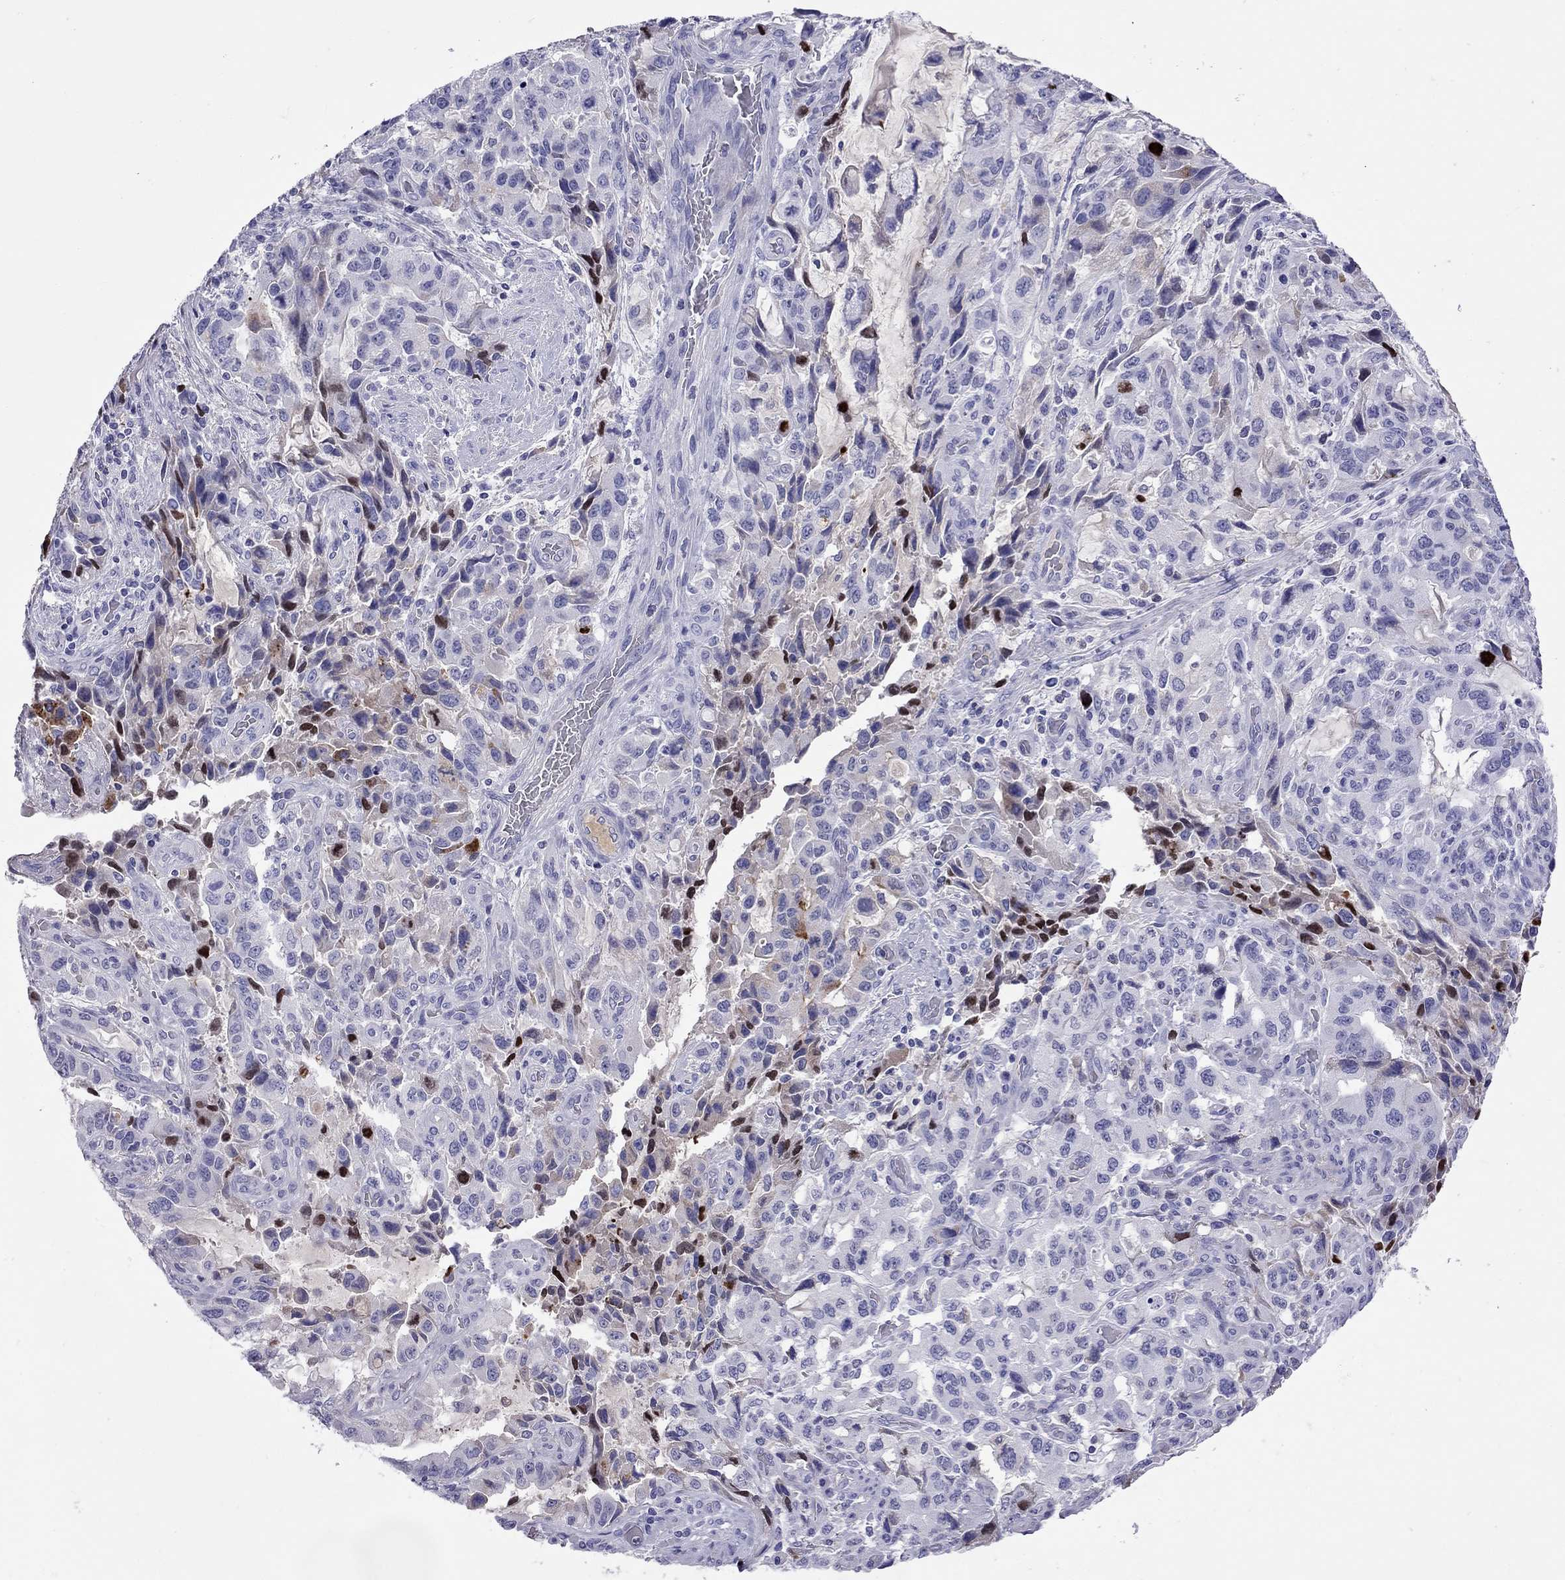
{"staining": {"intensity": "weak", "quantity": "<25%", "location": "cytoplasmic/membranous"}, "tissue": "stomach cancer", "cell_type": "Tumor cells", "image_type": "cancer", "snomed": [{"axis": "morphology", "description": "Adenocarcinoma, NOS"}, {"axis": "topography", "description": "Stomach, upper"}], "caption": "Human stomach cancer (adenocarcinoma) stained for a protein using IHC demonstrates no staining in tumor cells.", "gene": "SERPINA3", "patient": {"sex": "male", "age": 85}}